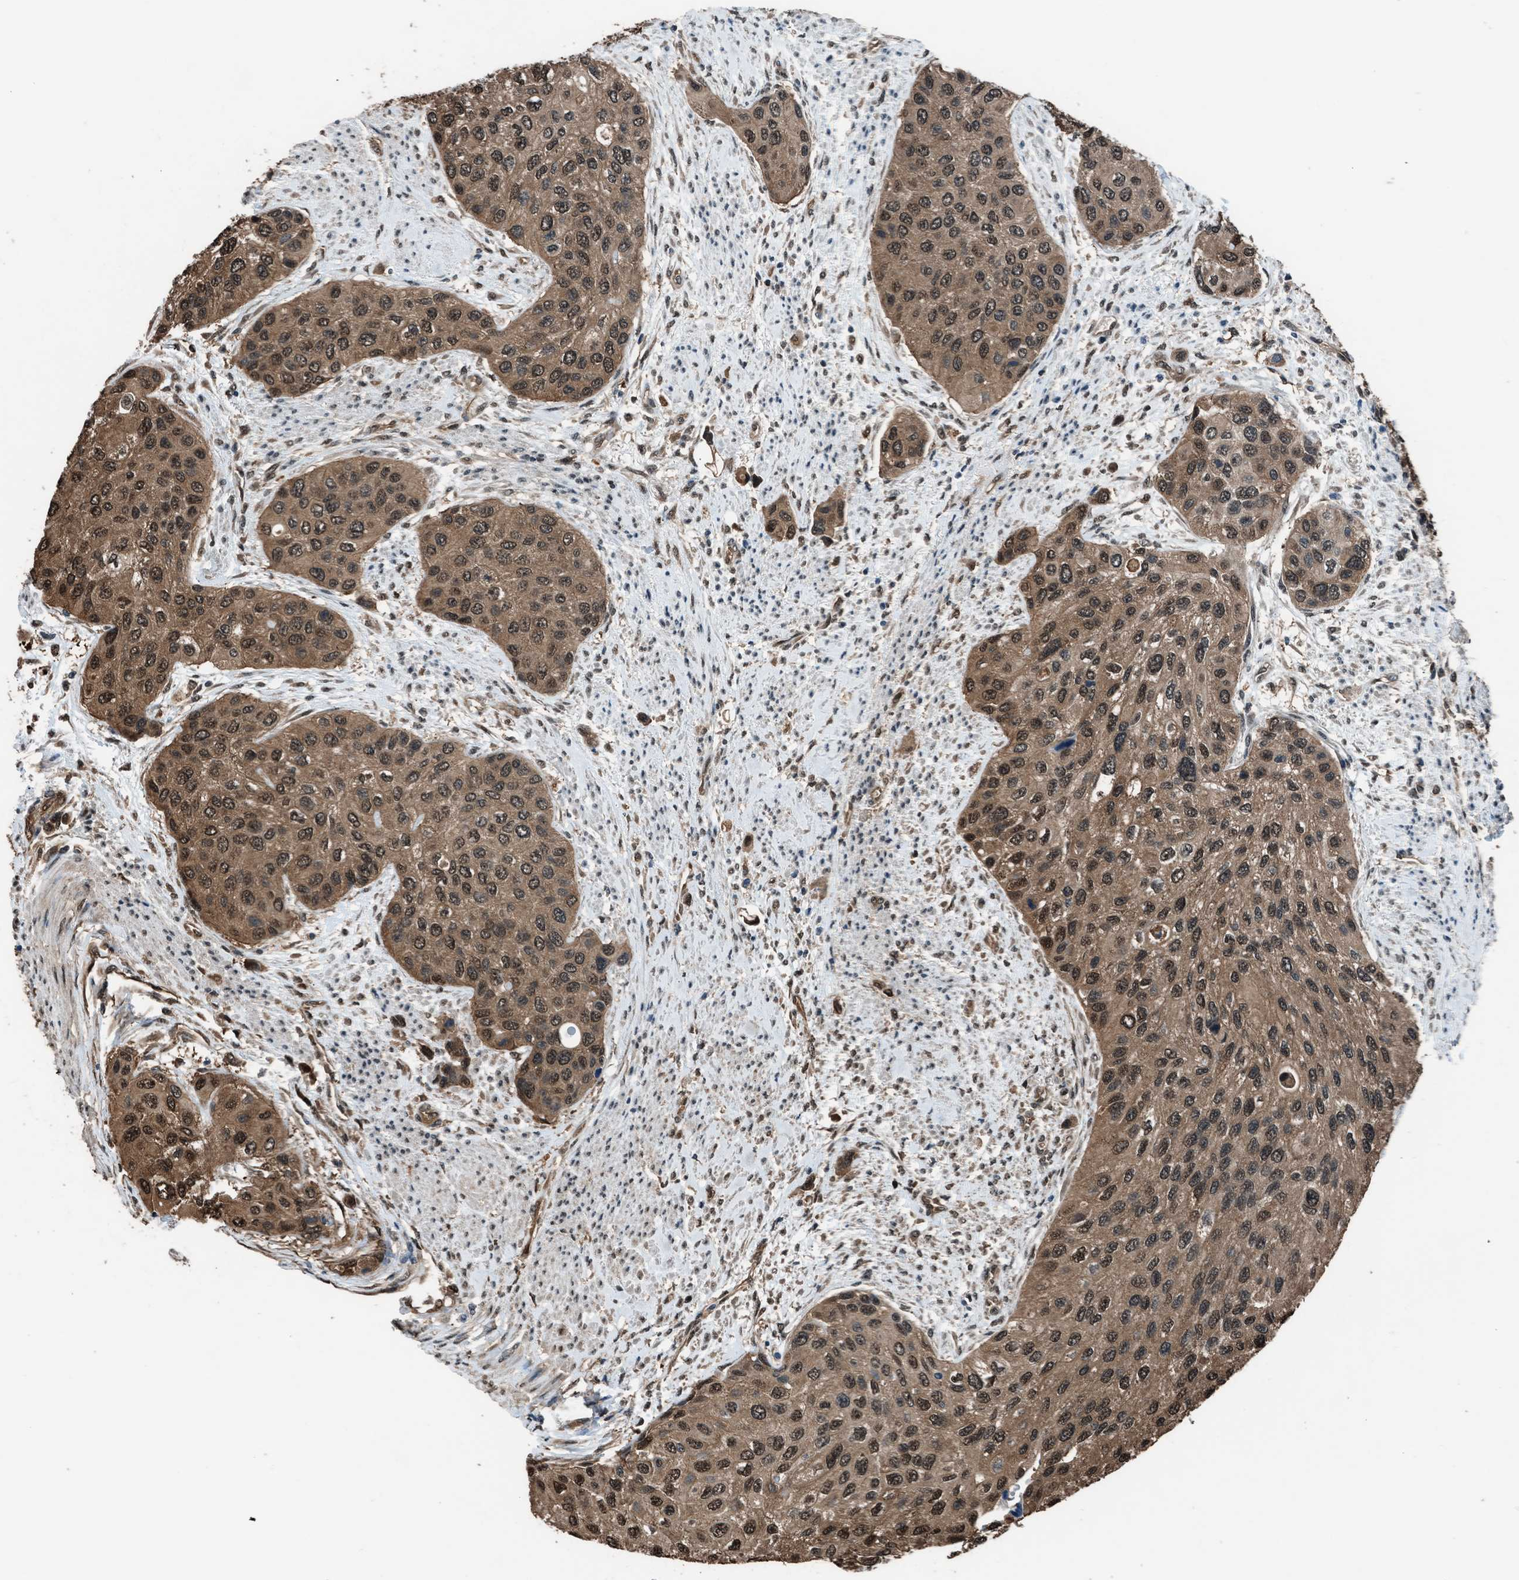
{"staining": {"intensity": "strong", "quantity": ">75%", "location": "cytoplasmic/membranous,nuclear"}, "tissue": "urothelial cancer", "cell_type": "Tumor cells", "image_type": "cancer", "snomed": [{"axis": "morphology", "description": "Urothelial carcinoma, High grade"}, {"axis": "topography", "description": "Urinary bladder"}], "caption": "Strong cytoplasmic/membranous and nuclear protein expression is identified in about >75% of tumor cells in urothelial cancer.", "gene": "YWHAG", "patient": {"sex": "female", "age": 56}}